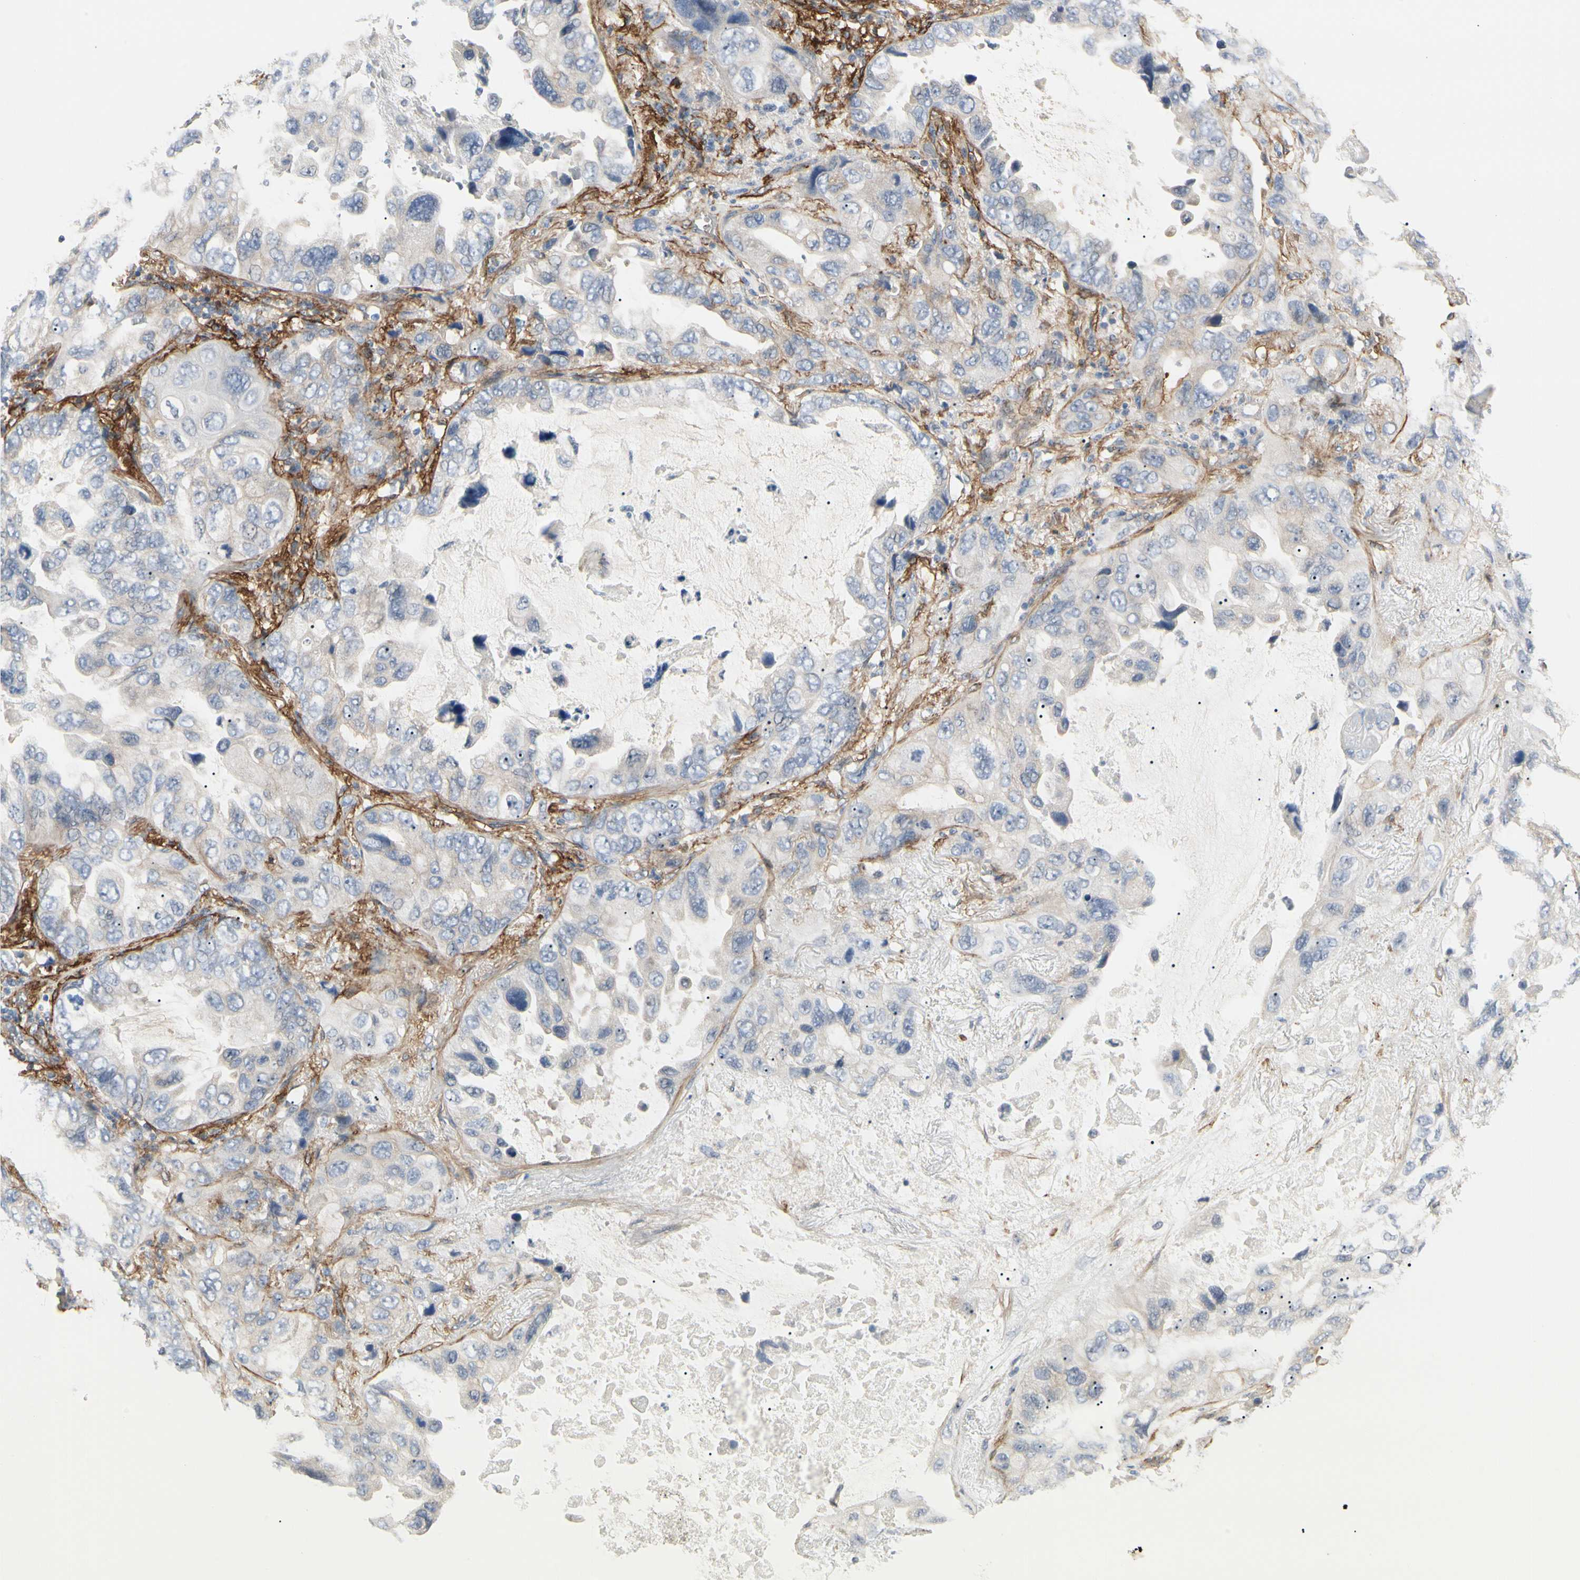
{"staining": {"intensity": "negative", "quantity": "none", "location": "none"}, "tissue": "lung cancer", "cell_type": "Tumor cells", "image_type": "cancer", "snomed": [{"axis": "morphology", "description": "Squamous cell carcinoma, NOS"}, {"axis": "topography", "description": "Lung"}], "caption": "The photomicrograph displays no staining of tumor cells in lung squamous cell carcinoma.", "gene": "GGT5", "patient": {"sex": "female", "age": 73}}